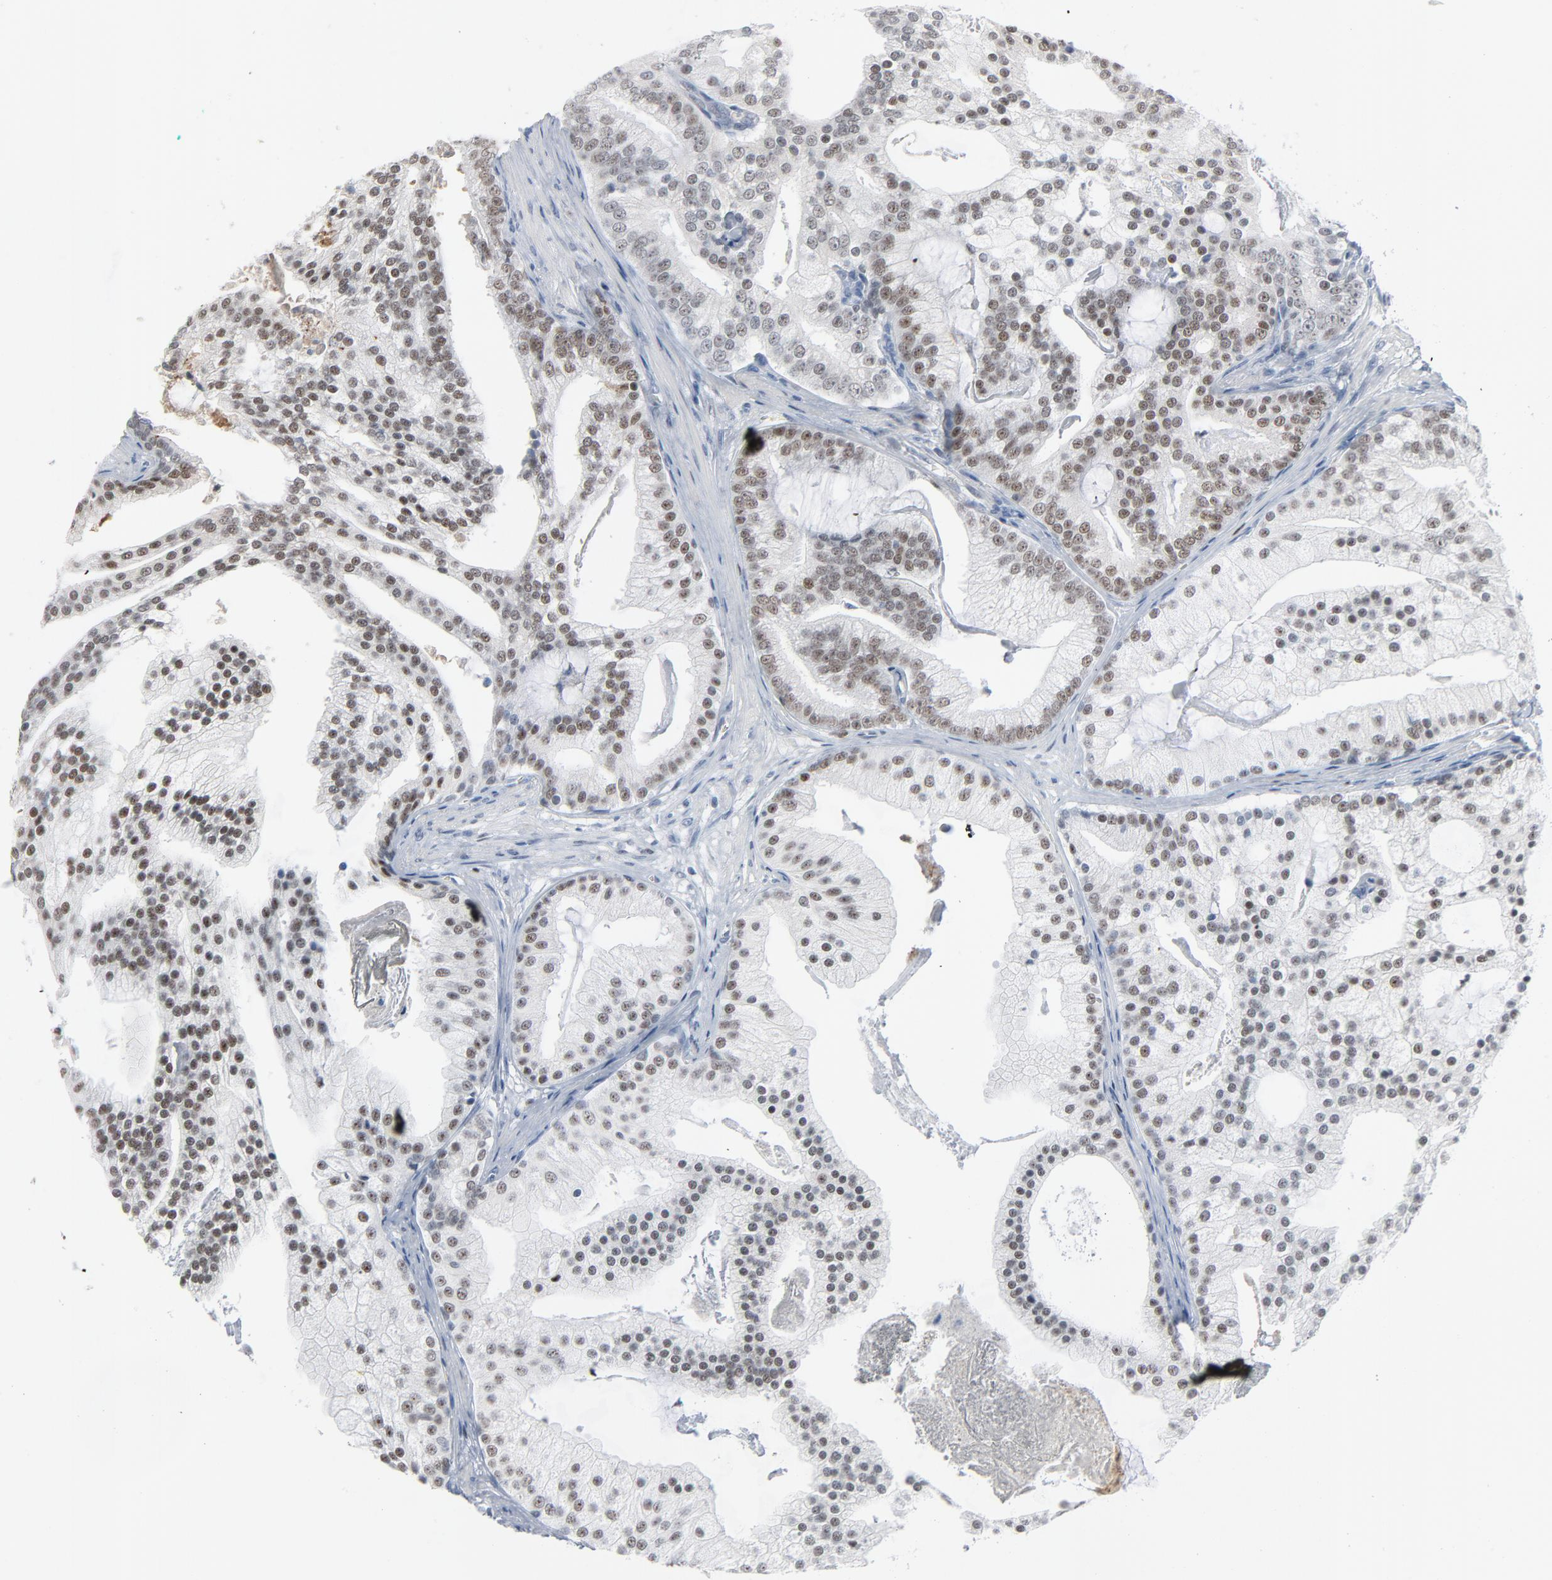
{"staining": {"intensity": "weak", "quantity": "<25%", "location": "nuclear"}, "tissue": "prostate cancer", "cell_type": "Tumor cells", "image_type": "cancer", "snomed": [{"axis": "morphology", "description": "Adenocarcinoma, Low grade"}, {"axis": "topography", "description": "Prostate"}], "caption": "Immunohistochemical staining of adenocarcinoma (low-grade) (prostate) demonstrates no significant staining in tumor cells.", "gene": "FOXP1", "patient": {"sex": "male", "age": 58}}